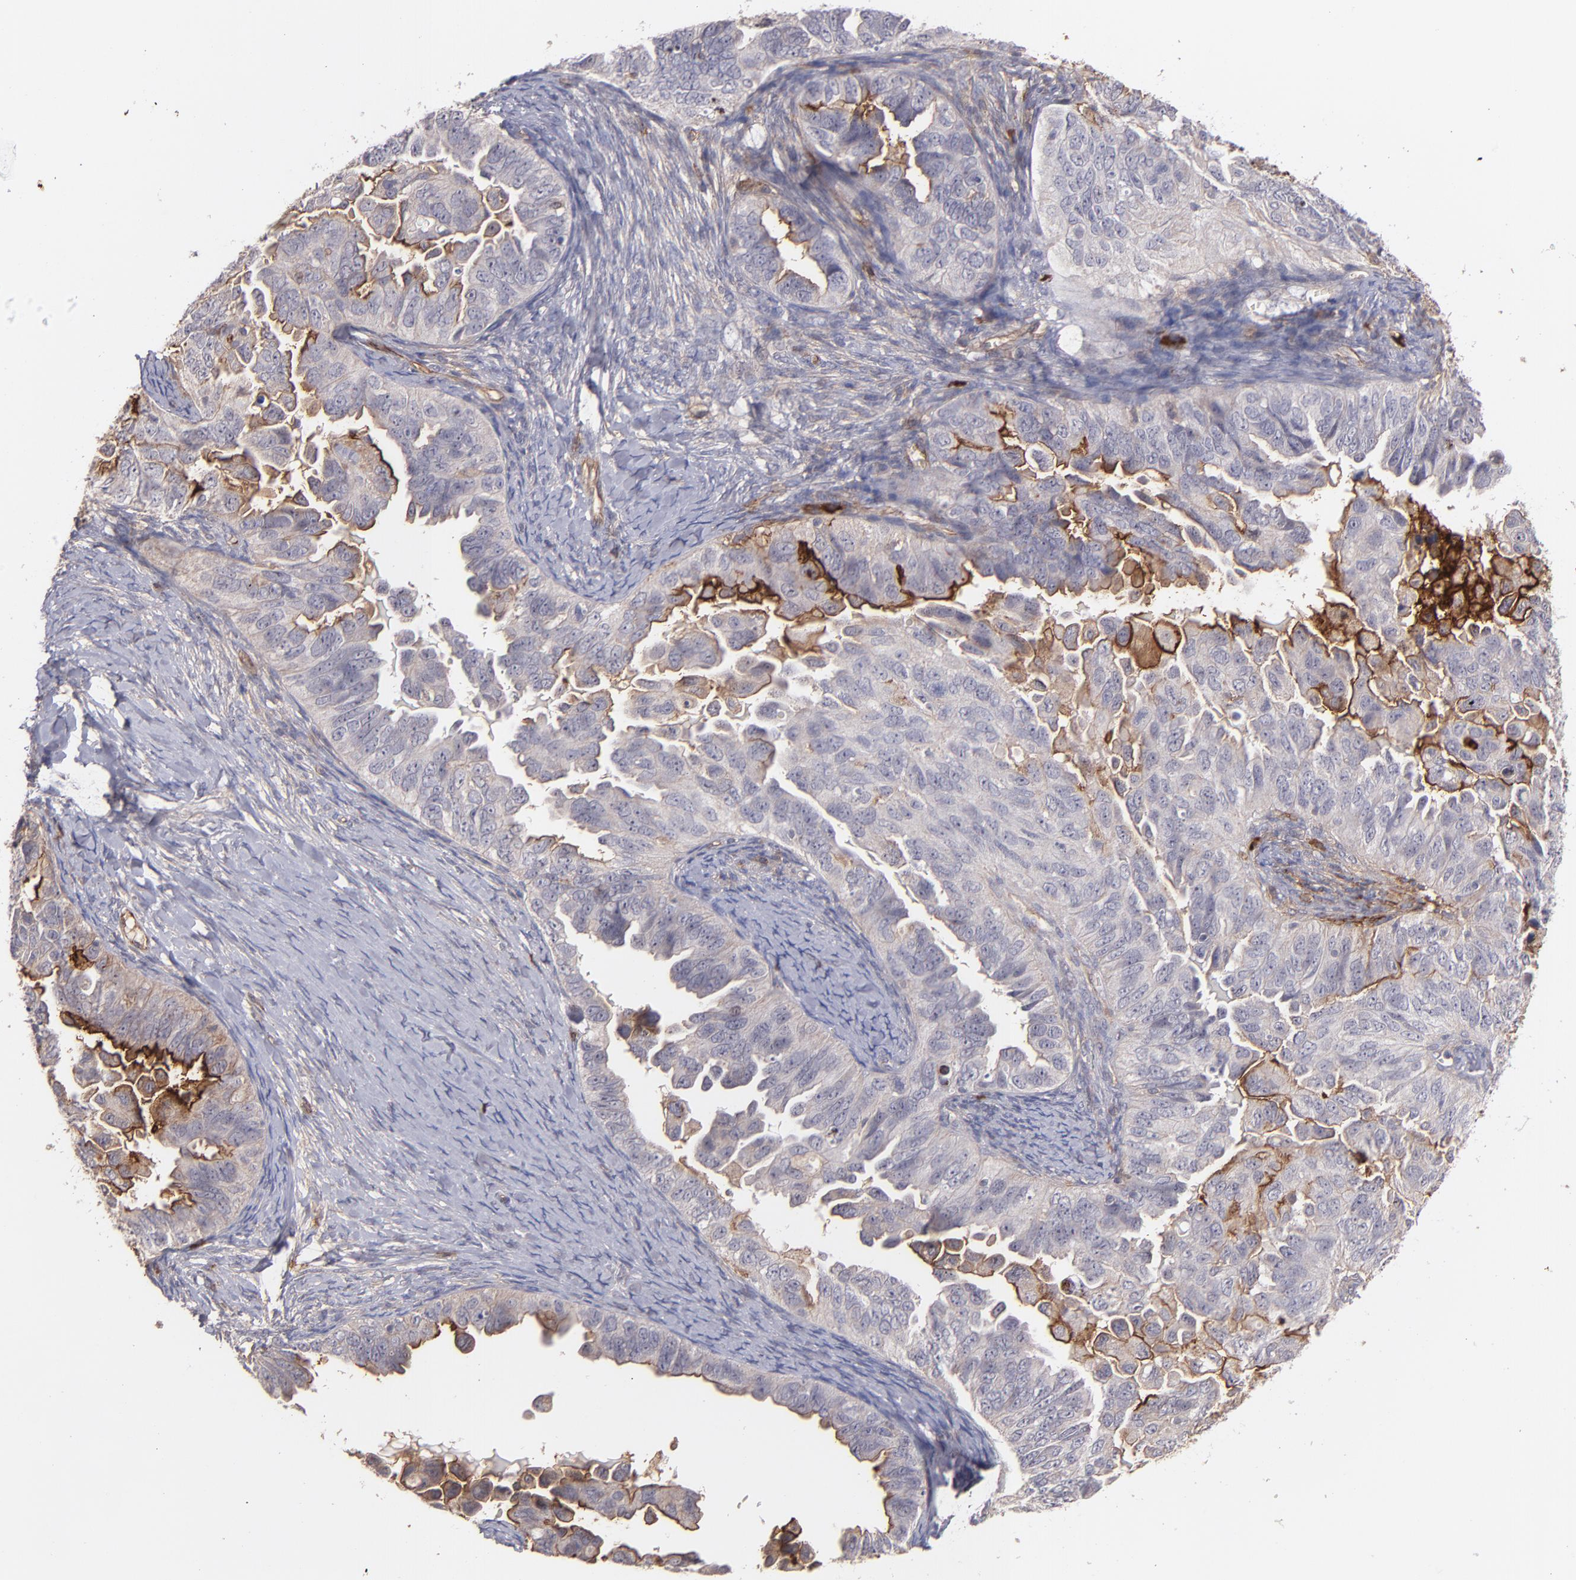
{"staining": {"intensity": "strong", "quantity": "<25%", "location": "cytoplasmic/membranous"}, "tissue": "ovarian cancer", "cell_type": "Tumor cells", "image_type": "cancer", "snomed": [{"axis": "morphology", "description": "Cystadenocarcinoma, serous, NOS"}, {"axis": "topography", "description": "Ovary"}], "caption": "DAB (3,3'-diaminobenzidine) immunohistochemical staining of ovarian cancer (serous cystadenocarcinoma) shows strong cytoplasmic/membranous protein expression in approximately <25% of tumor cells.", "gene": "ICAM1", "patient": {"sex": "female", "age": 82}}